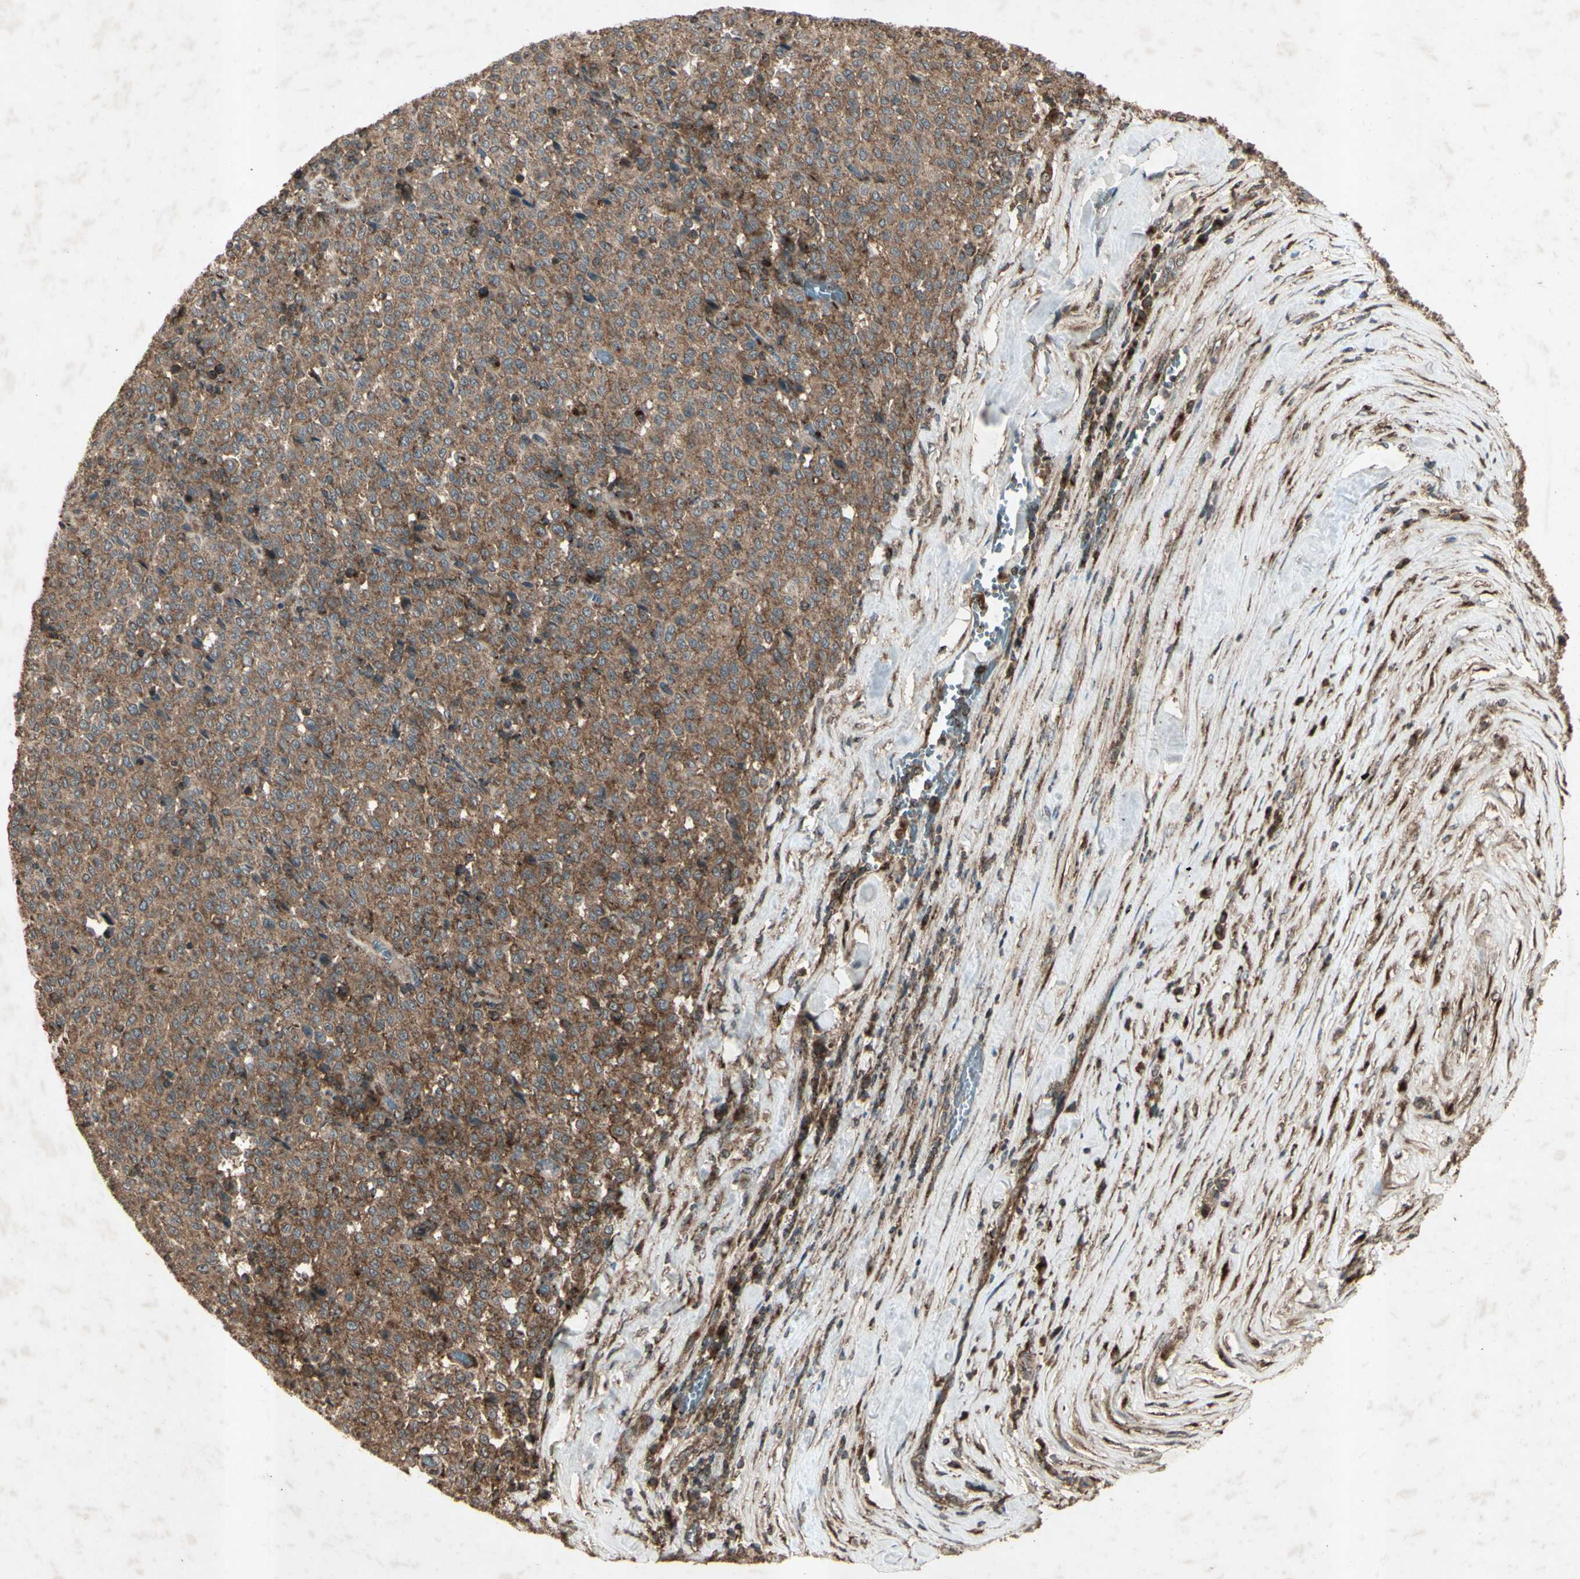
{"staining": {"intensity": "moderate", "quantity": ">75%", "location": "cytoplasmic/membranous"}, "tissue": "melanoma", "cell_type": "Tumor cells", "image_type": "cancer", "snomed": [{"axis": "morphology", "description": "Malignant melanoma, Metastatic site"}, {"axis": "topography", "description": "Pancreas"}], "caption": "Immunohistochemistry (IHC) histopathology image of human malignant melanoma (metastatic site) stained for a protein (brown), which shows medium levels of moderate cytoplasmic/membranous staining in about >75% of tumor cells.", "gene": "AP1G1", "patient": {"sex": "female", "age": 30}}